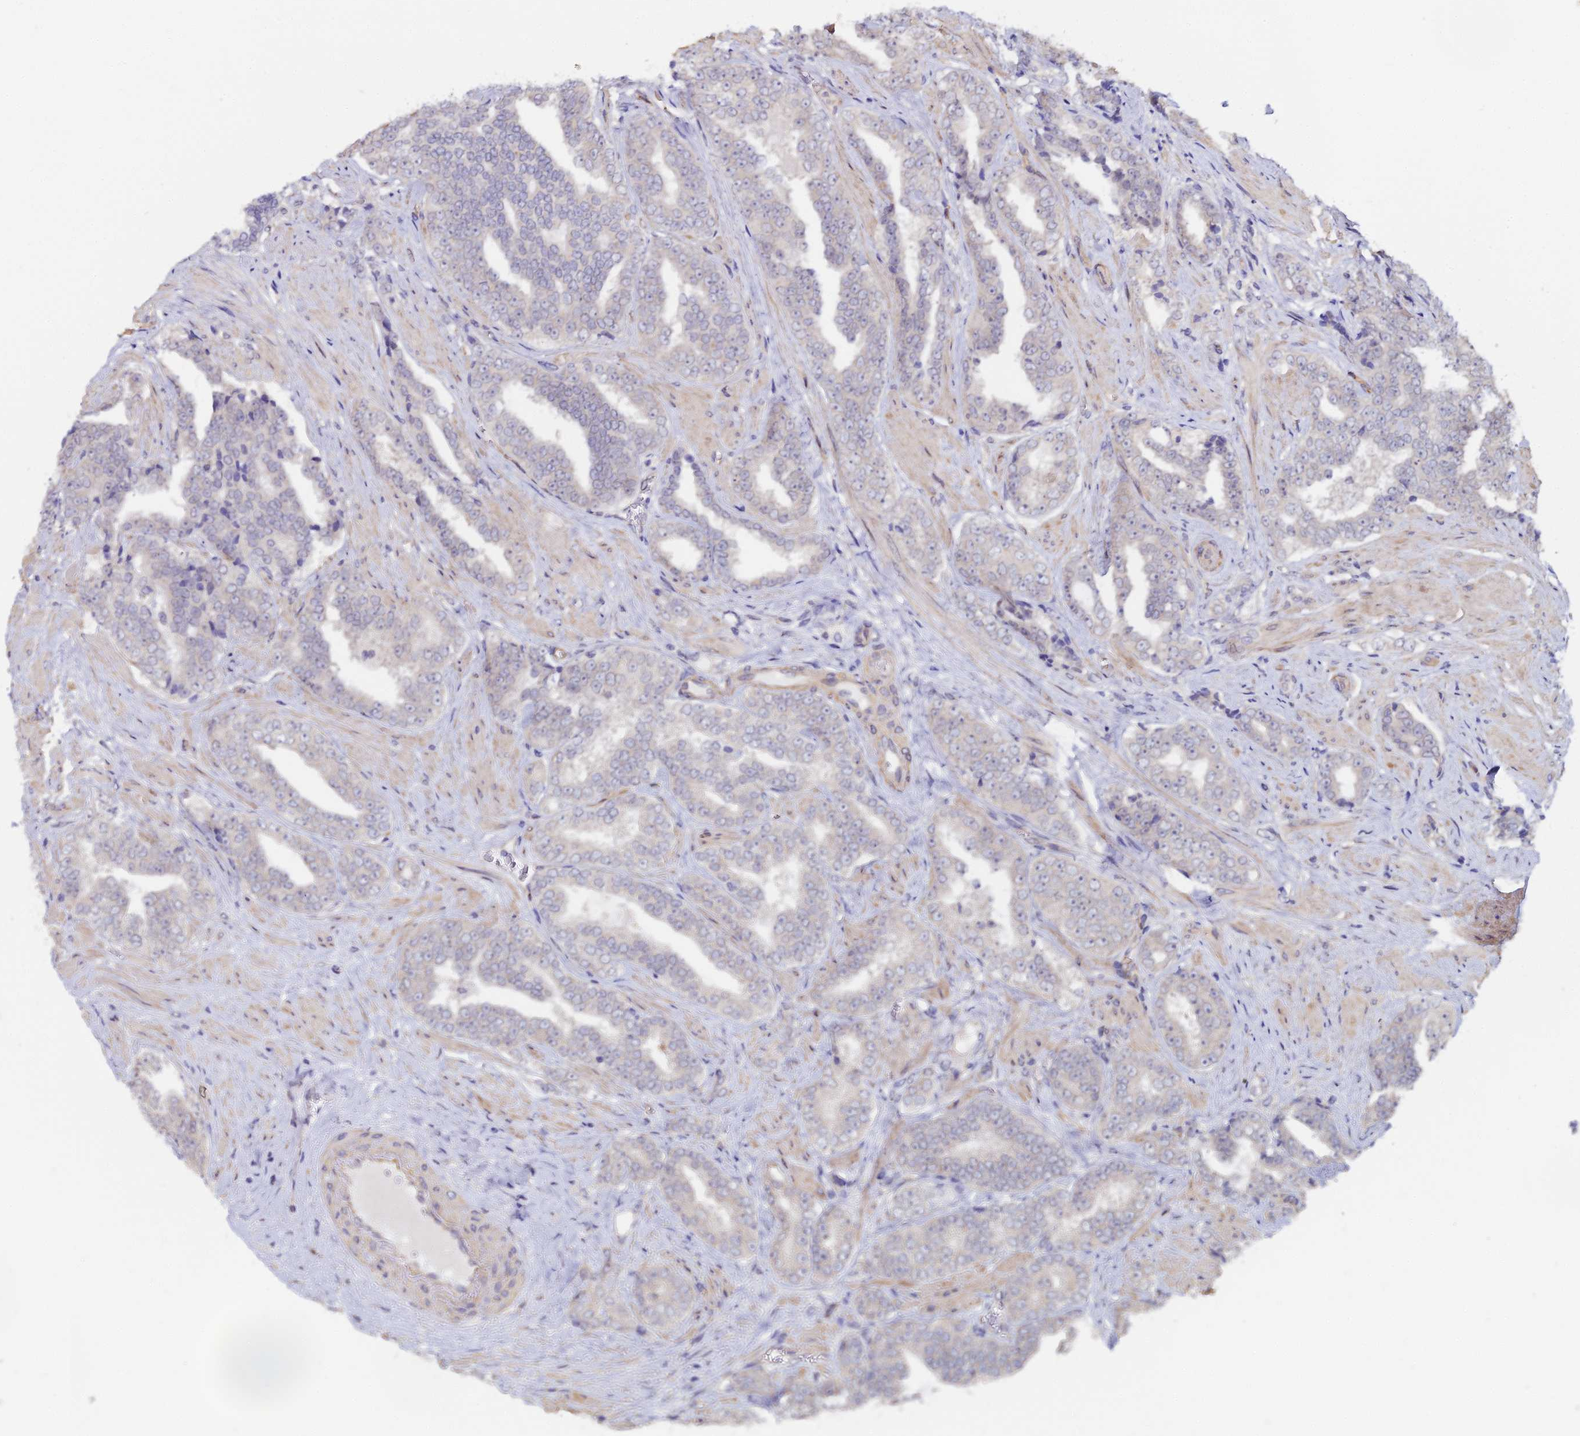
{"staining": {"intensity": "negative", "quantity": "none", "location": "none"}, "tissue": "prostate cancer", "cell_type": "Tumor cells", "image_type": "cancer", "snomed": [{"axis": "morphology", "description": "Adenocarcinoma, High grade"}, {"axis": "topography", "description": "Prostate"}], "caption": "This is an immunohistochemistry (IHC) micrograph of prostate cancer (adenocarcinoma (high-grade)). There is no staining in tumor cells.", "gene": "C4orf19", "patient": {"sex": "male", "age": 67}}